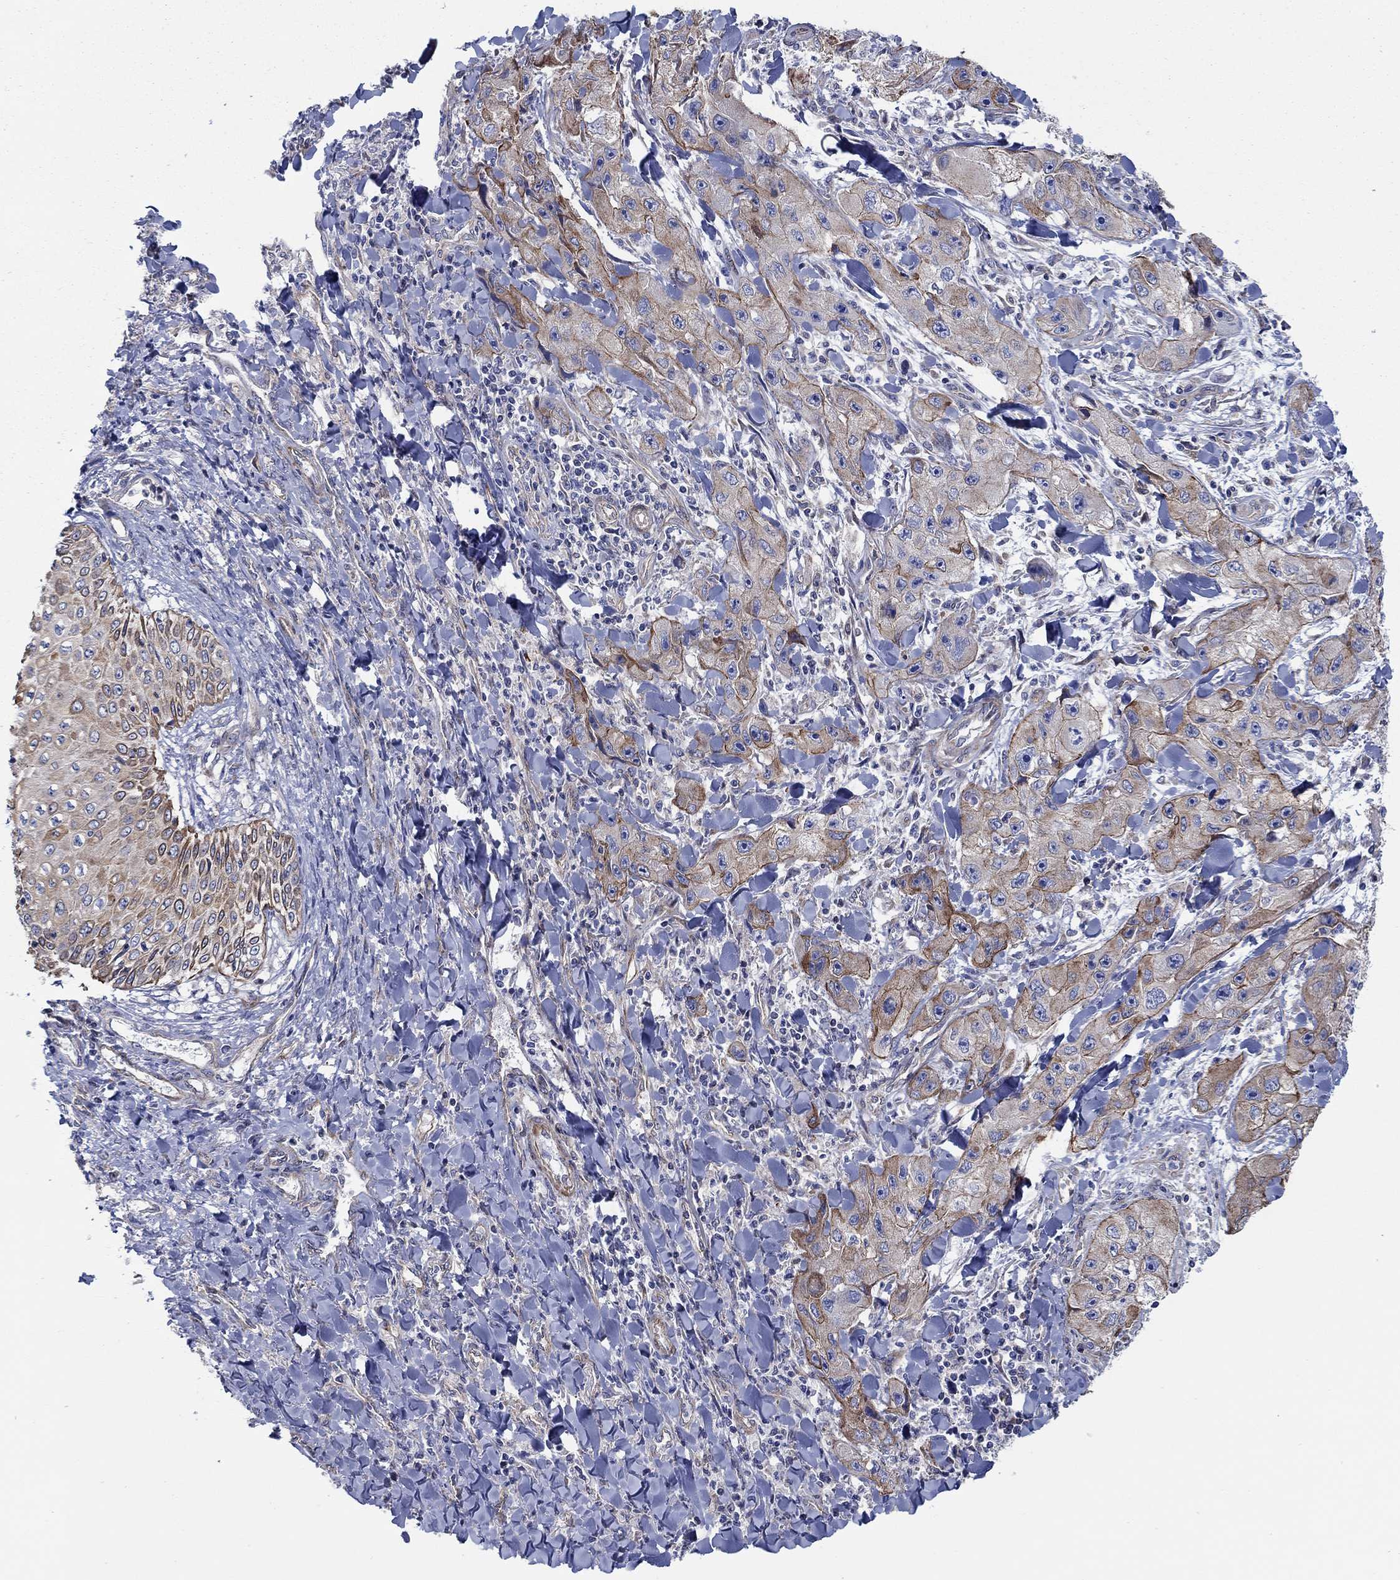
{"staining": {"intensity": "strong", "quantity": "<25%", "location": "cytoplasmic/membranous"}, "tissue": "skin cancer", "cell_type": "Tumor cells", "image_type": "cancer", "snomed": [{"axis": "morphology", "description": "Squamous cell carcinoma, NOS"}, {"axis": "topography", "description": "Skin"}, {"axis": "topography", "description": "Subcutis"}], "caption": "Immunohistochemical staining of human skin cancer (squamous cell carcinoma) exhibits strong cytoplasmic/membranous protein expression in approximately <25% of tumor cells. (Stains: DAB in brown, nuclei in blue, Microscopy: brightfield microscopy at high magnification).", "gene": "FMN1", "patient": {"sex": "male", "age": 73}}